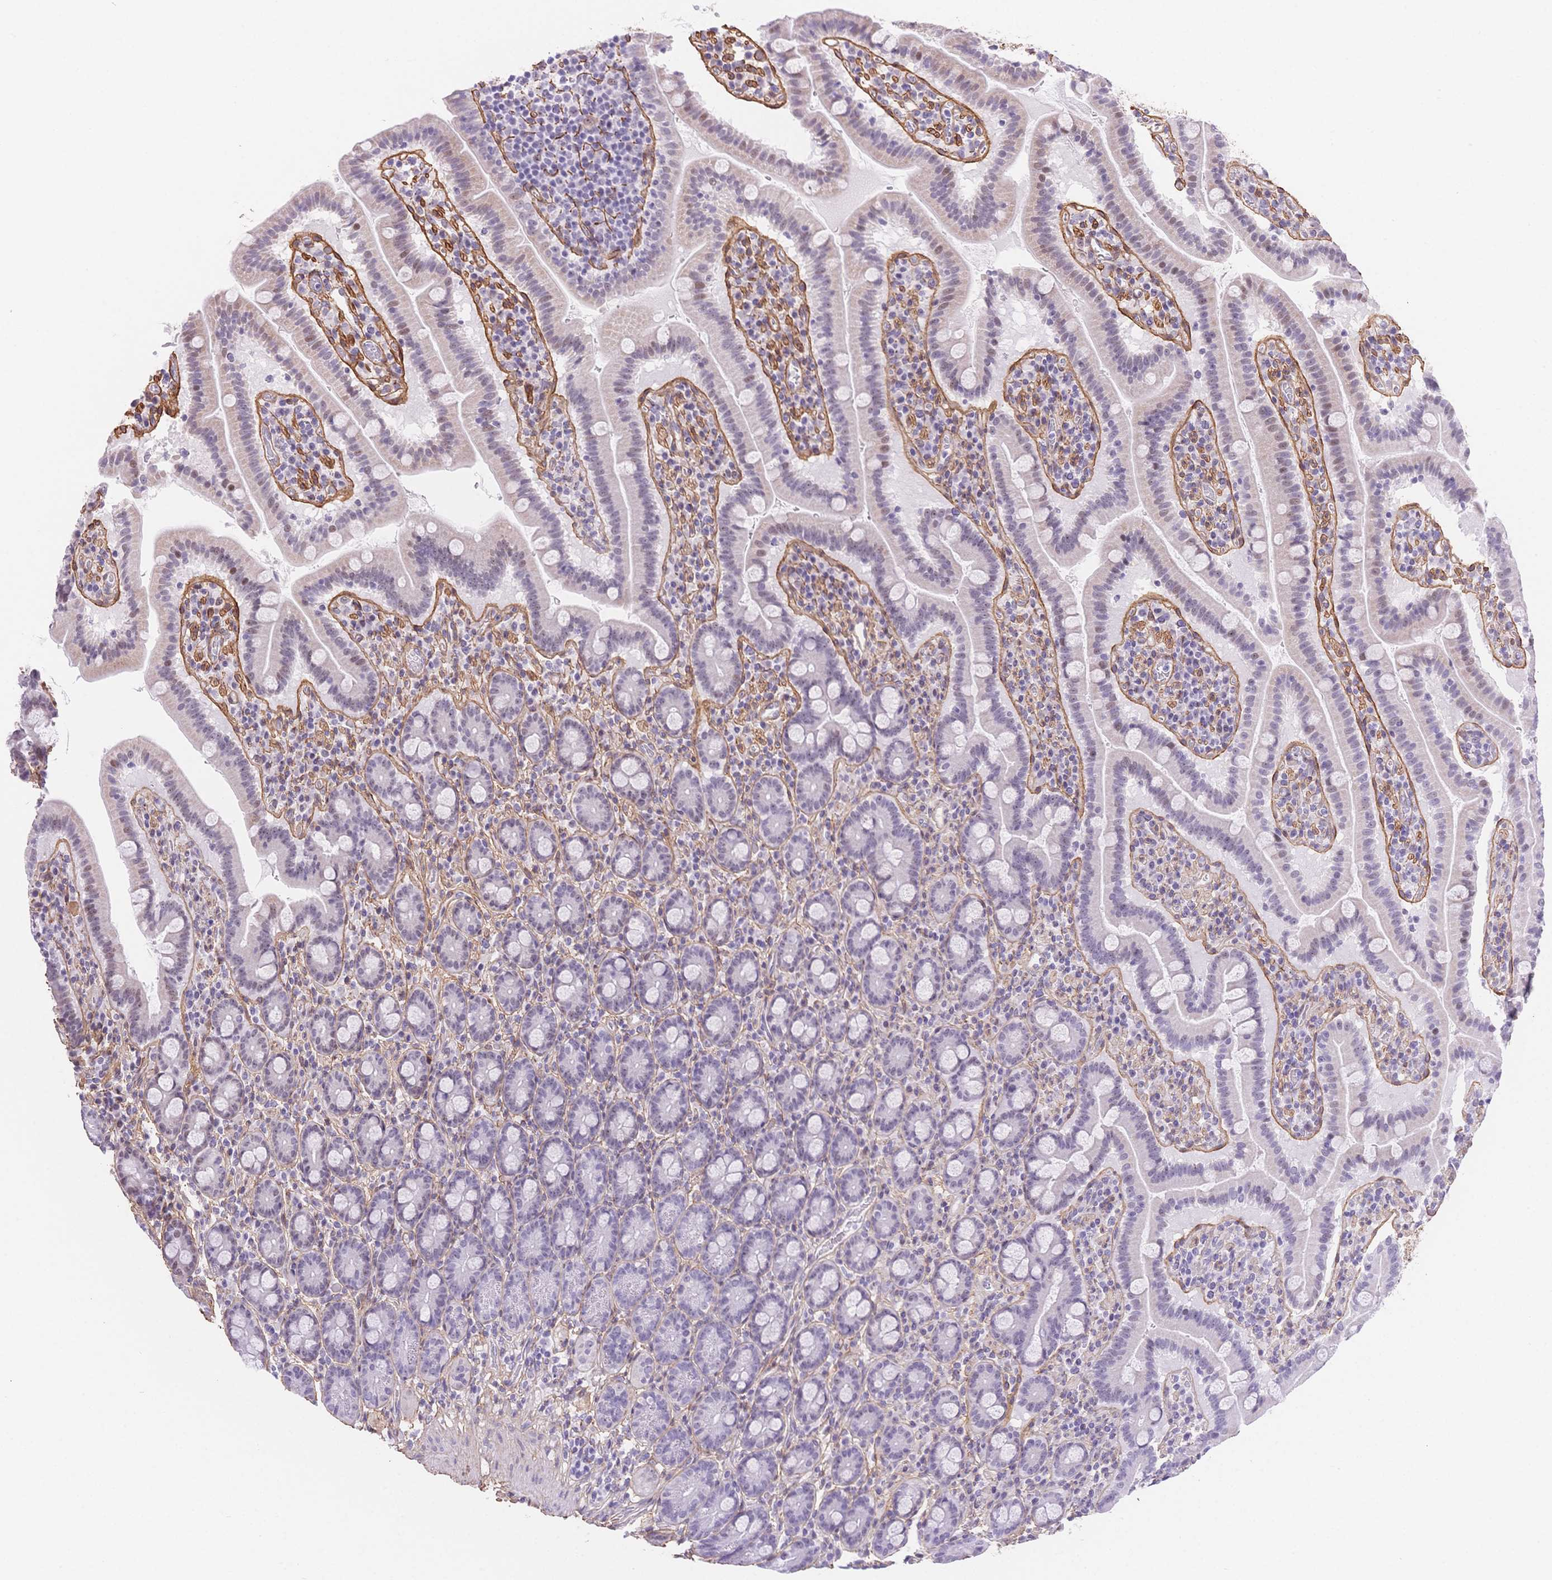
{"staining": {"intensity": "moderate", "quantity": "<25%", "location": "nuclear"}, "tissue": "small intestine", "cell_type": "Glandular cells", "image_type": "normal", "snomed": [{"axis": "morphology", "description": "Normal tissue, NOS"}, {"axis": "topography", "description": "Small intestine"}], "caption": "Normal small intestine demonstrates moderate nuclear staining in approximately <25% of glandular cells, visualized by immunohistochemistry. (brown staining indicates protein expression, while blue staining denotes nuclei).", "gene": "PDZD2", "patient": {"sex": "male", "age": 26}}